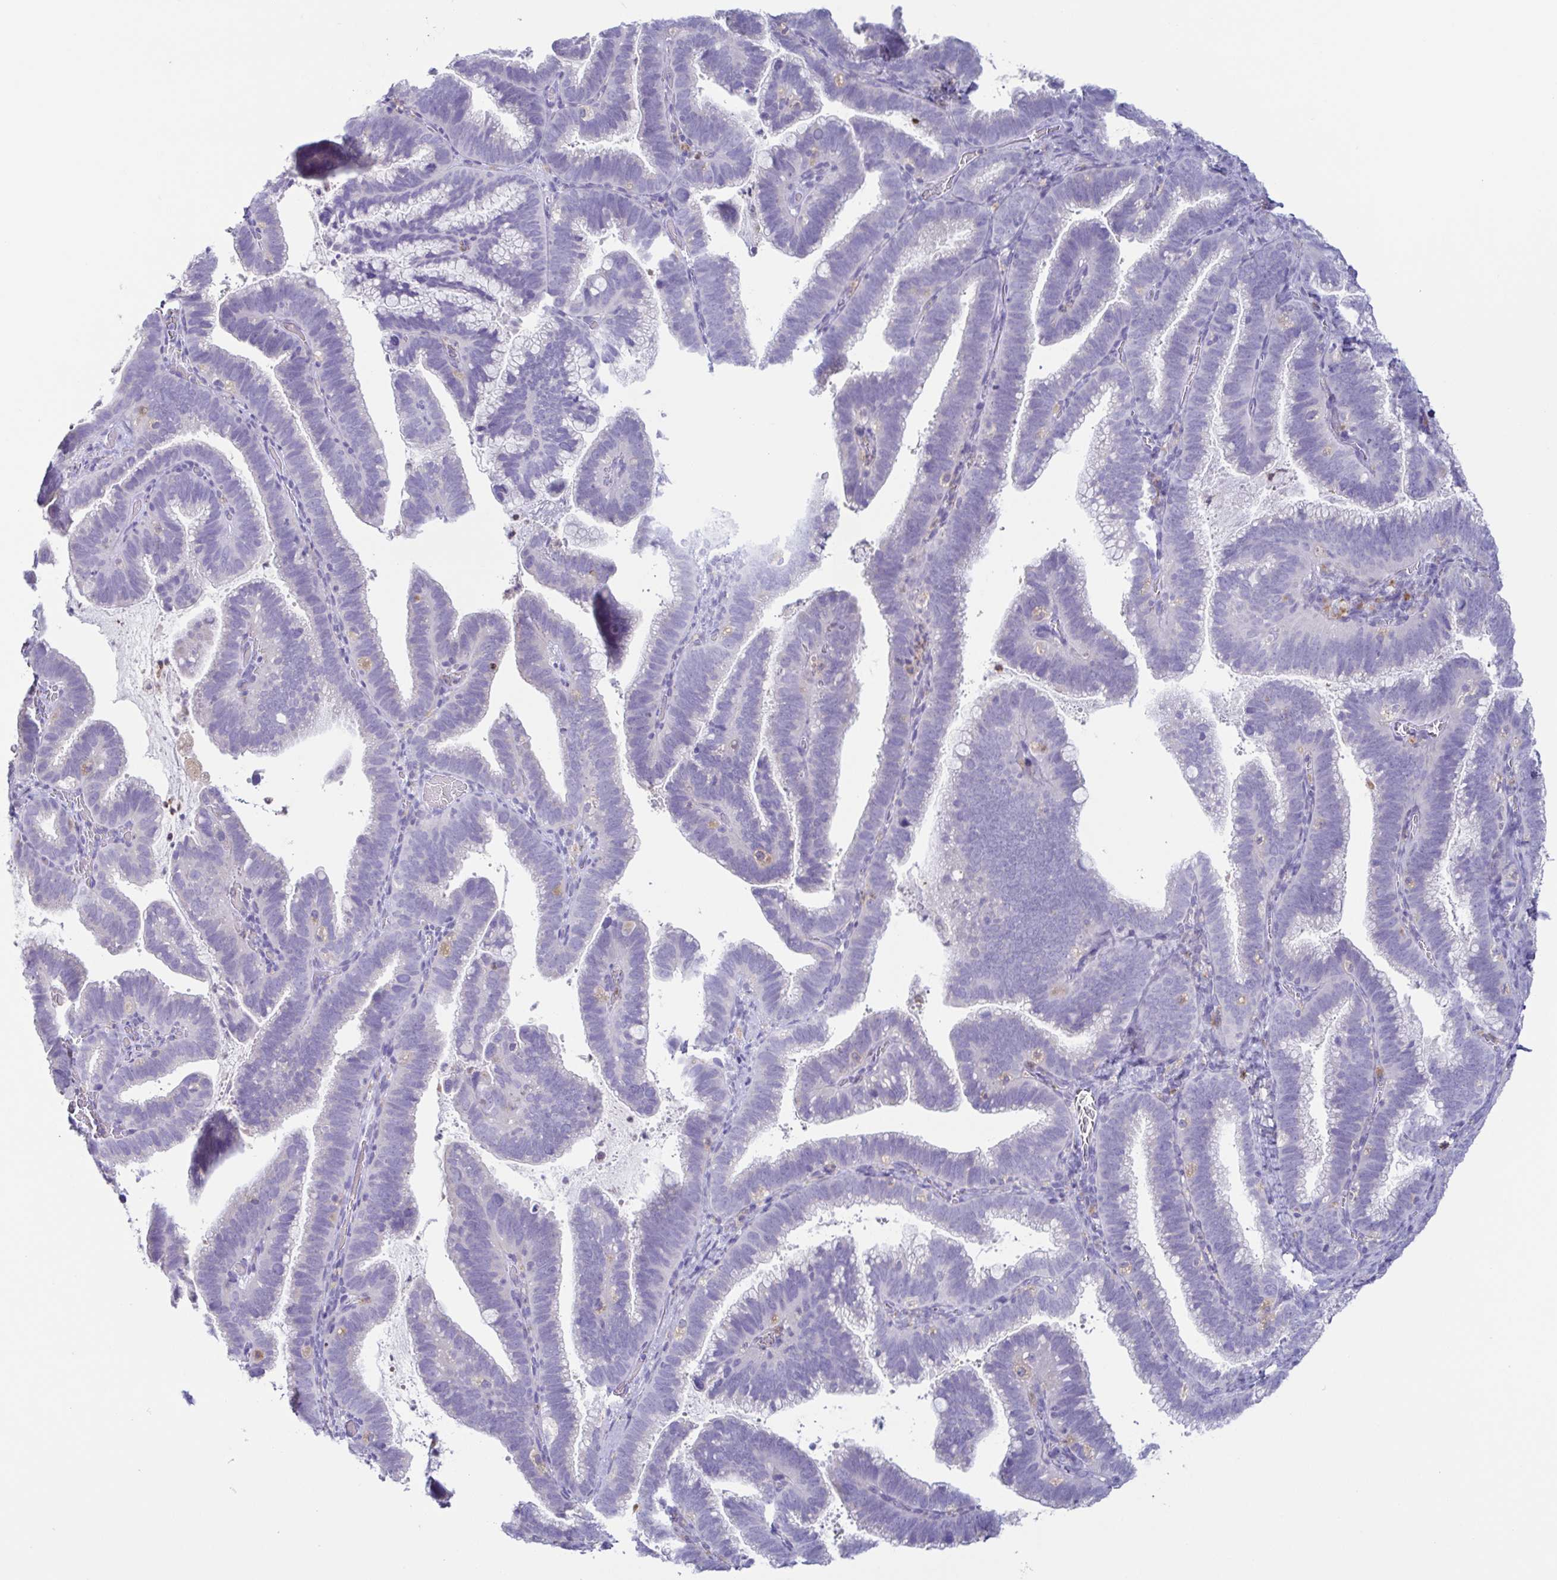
{"staining": {"intensity": "negative", "quantity": "none", "location": "none"}, "tissue": "cervical cancer", "cell_type": "Tumor cells", "image_type": "cancer", "snomed": [{"axis": "morphology", "description": "Adenocarcinoma, NOS"}, {"axis": "topography", "description": "Cervix"}], "caption": "A histopathology image of adenocarcinoma (cervical) stained for a protein displays no brown staining in tumor cells. (DAB immunohistochemistry with hematoxylin counter stain).", "gene": "ATP6V1G2", "patient": {"sex": "female", "age": 61}}